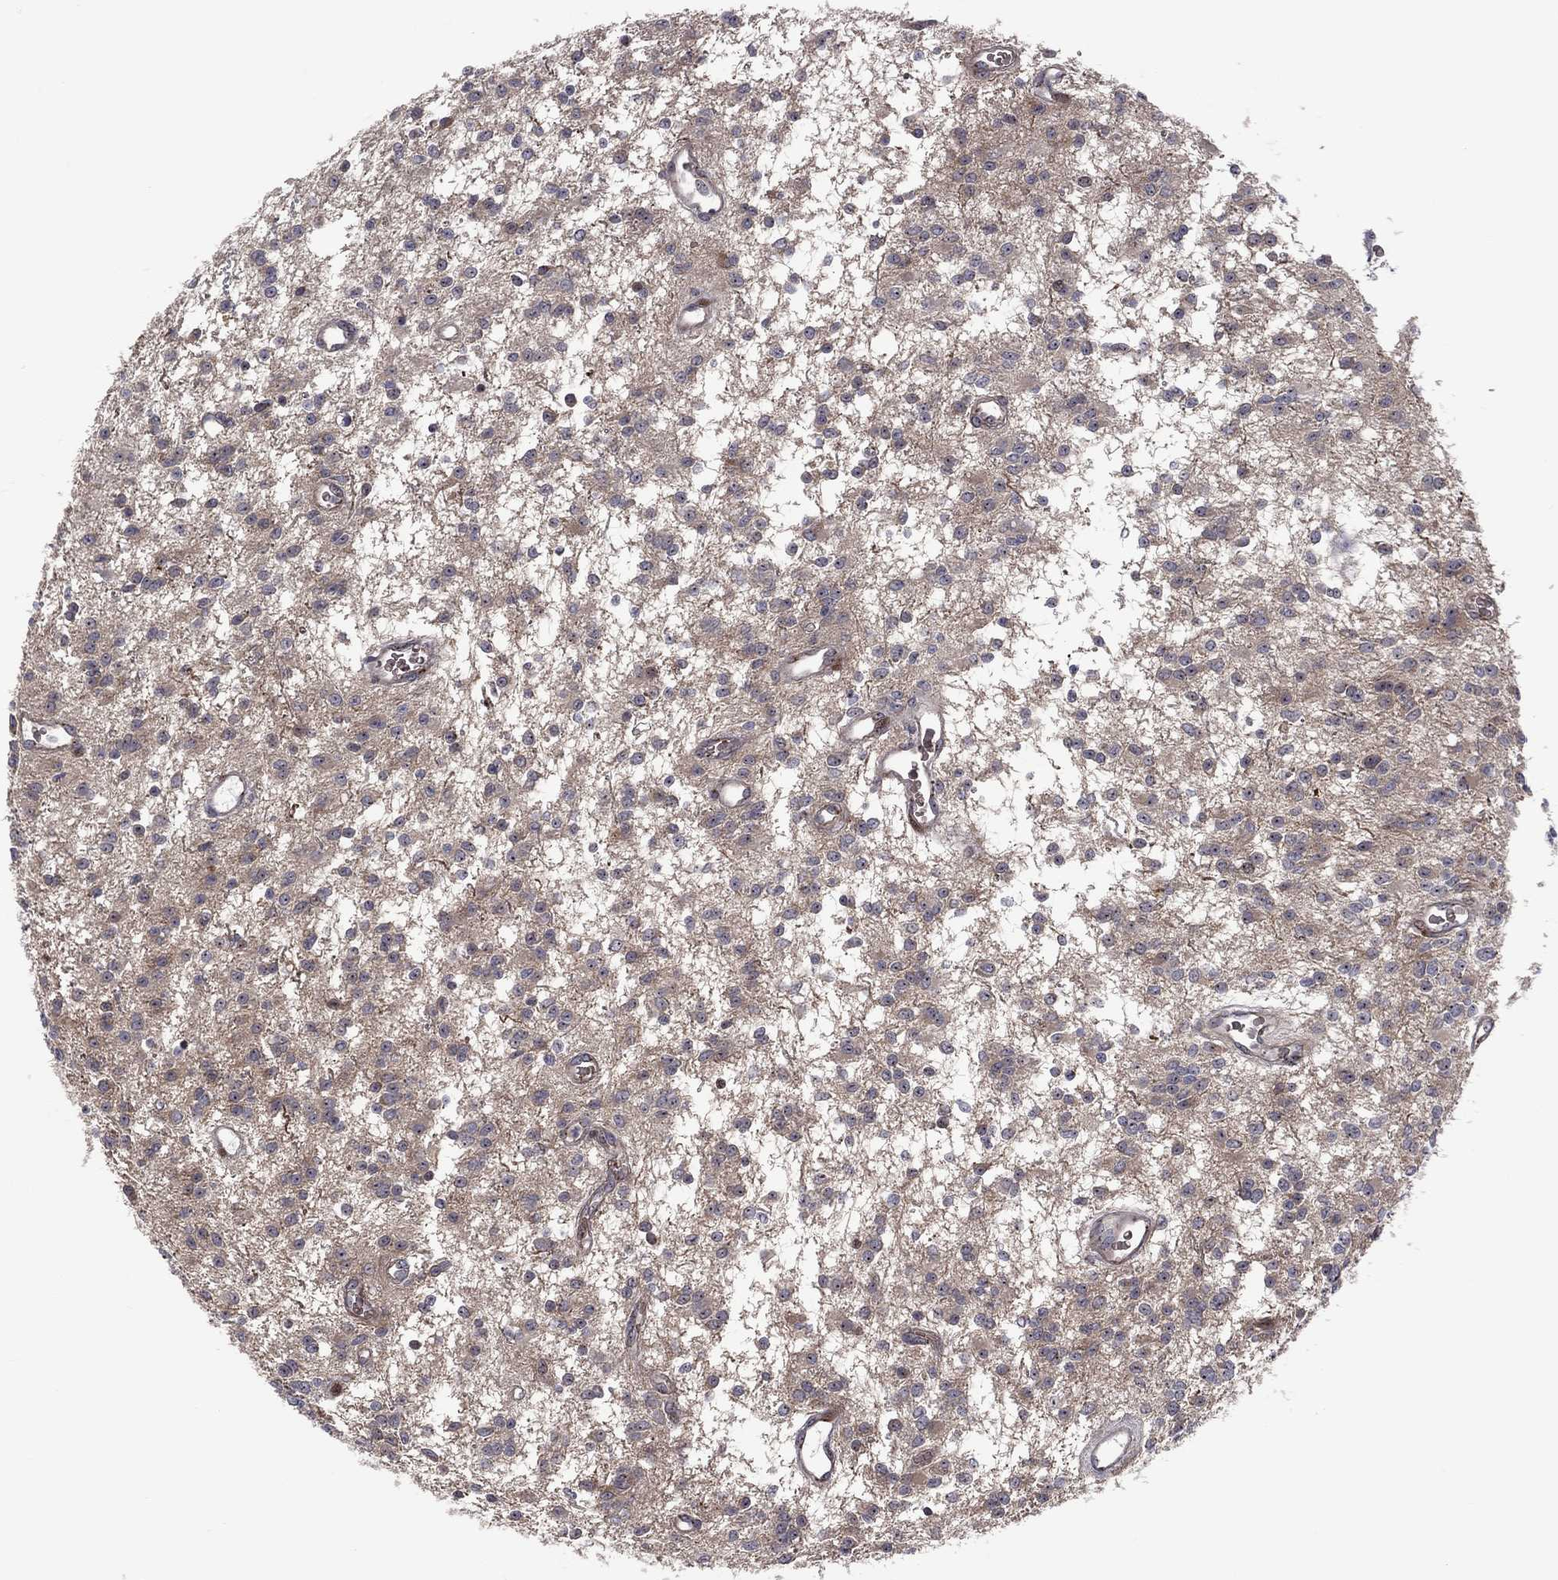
{"staining": {"intensity": "weak", "quantity": ">75%", "location": "cytoplasmic/membranous"}, "tissue": "glioma", "cell_type": "Tumor cells", "image_type": "cancer", "snomed": [{"axis": "morphology", "description": "Glioma, malignant, Low grade"}, {"axis": "topography", "description": "Brain"}], "caption": "Immunohistochemical staining of glioma demonstrates weak cytoplasmic/membranous protein expression in approximately >75% of tumor cells.", "gene": "VHL", "patient": {"sex": "female", "age": 45}}